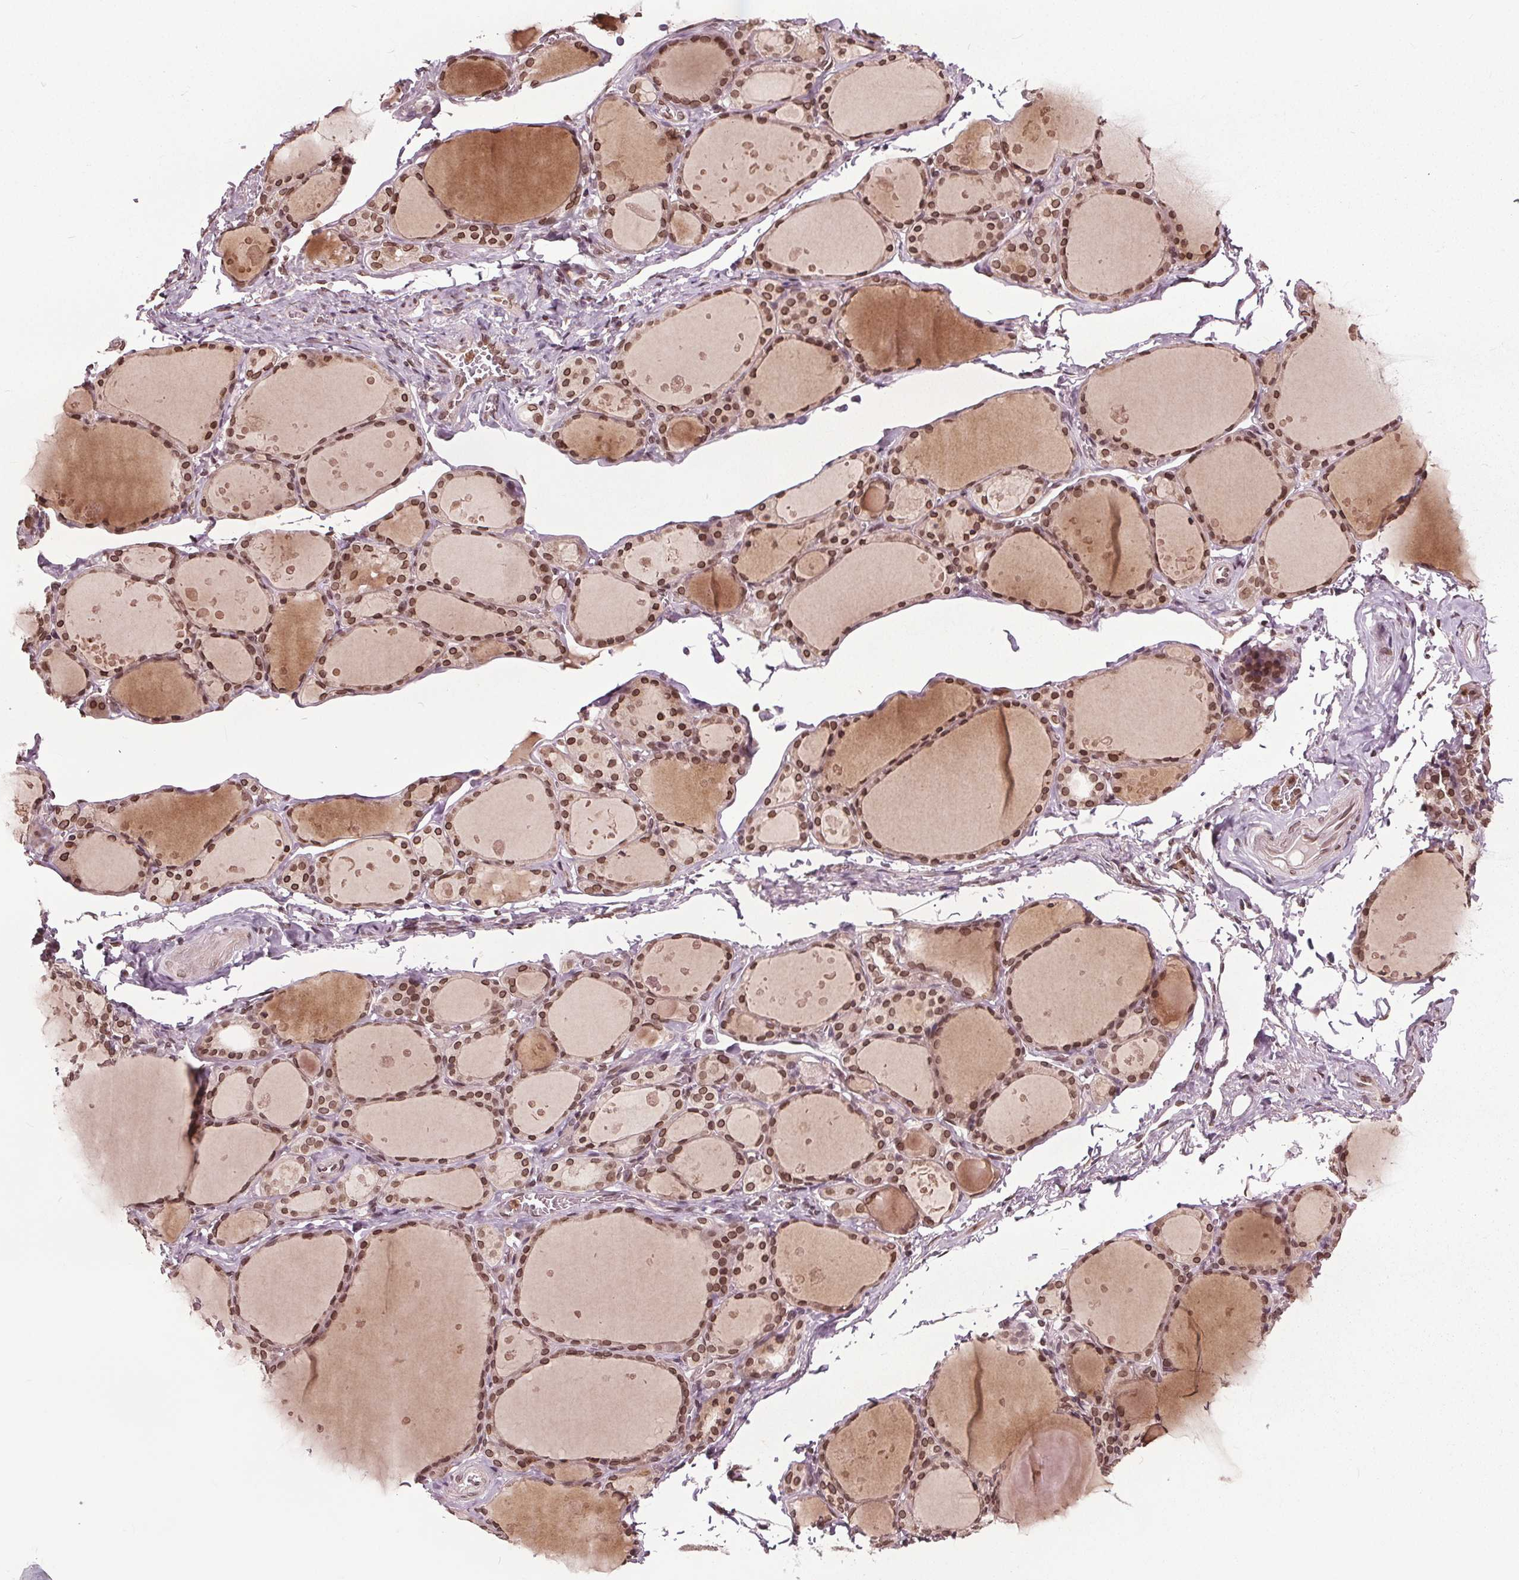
{"staining": {"intensity": "moderate", "quantity": ">75%", "location": "cytoplasmic/membranous,nuclear"}, "tissue": "thyroid gland", "cell_type": "Glandular cells", "image_type": "normal", "snomed": [{"axis": "morphology", "description": "Normal tissue, NOS"}, {"axis": "topography", "description": "Thyroid gland"}], "caption": "Moderate cytoplasmic/membranous,nuclear expression is appreciated in about >75% of glandular cells in unremarkable thyroid gland.", "gene": "TTC39C", "patient": {"sex": "male", "age": 68}}